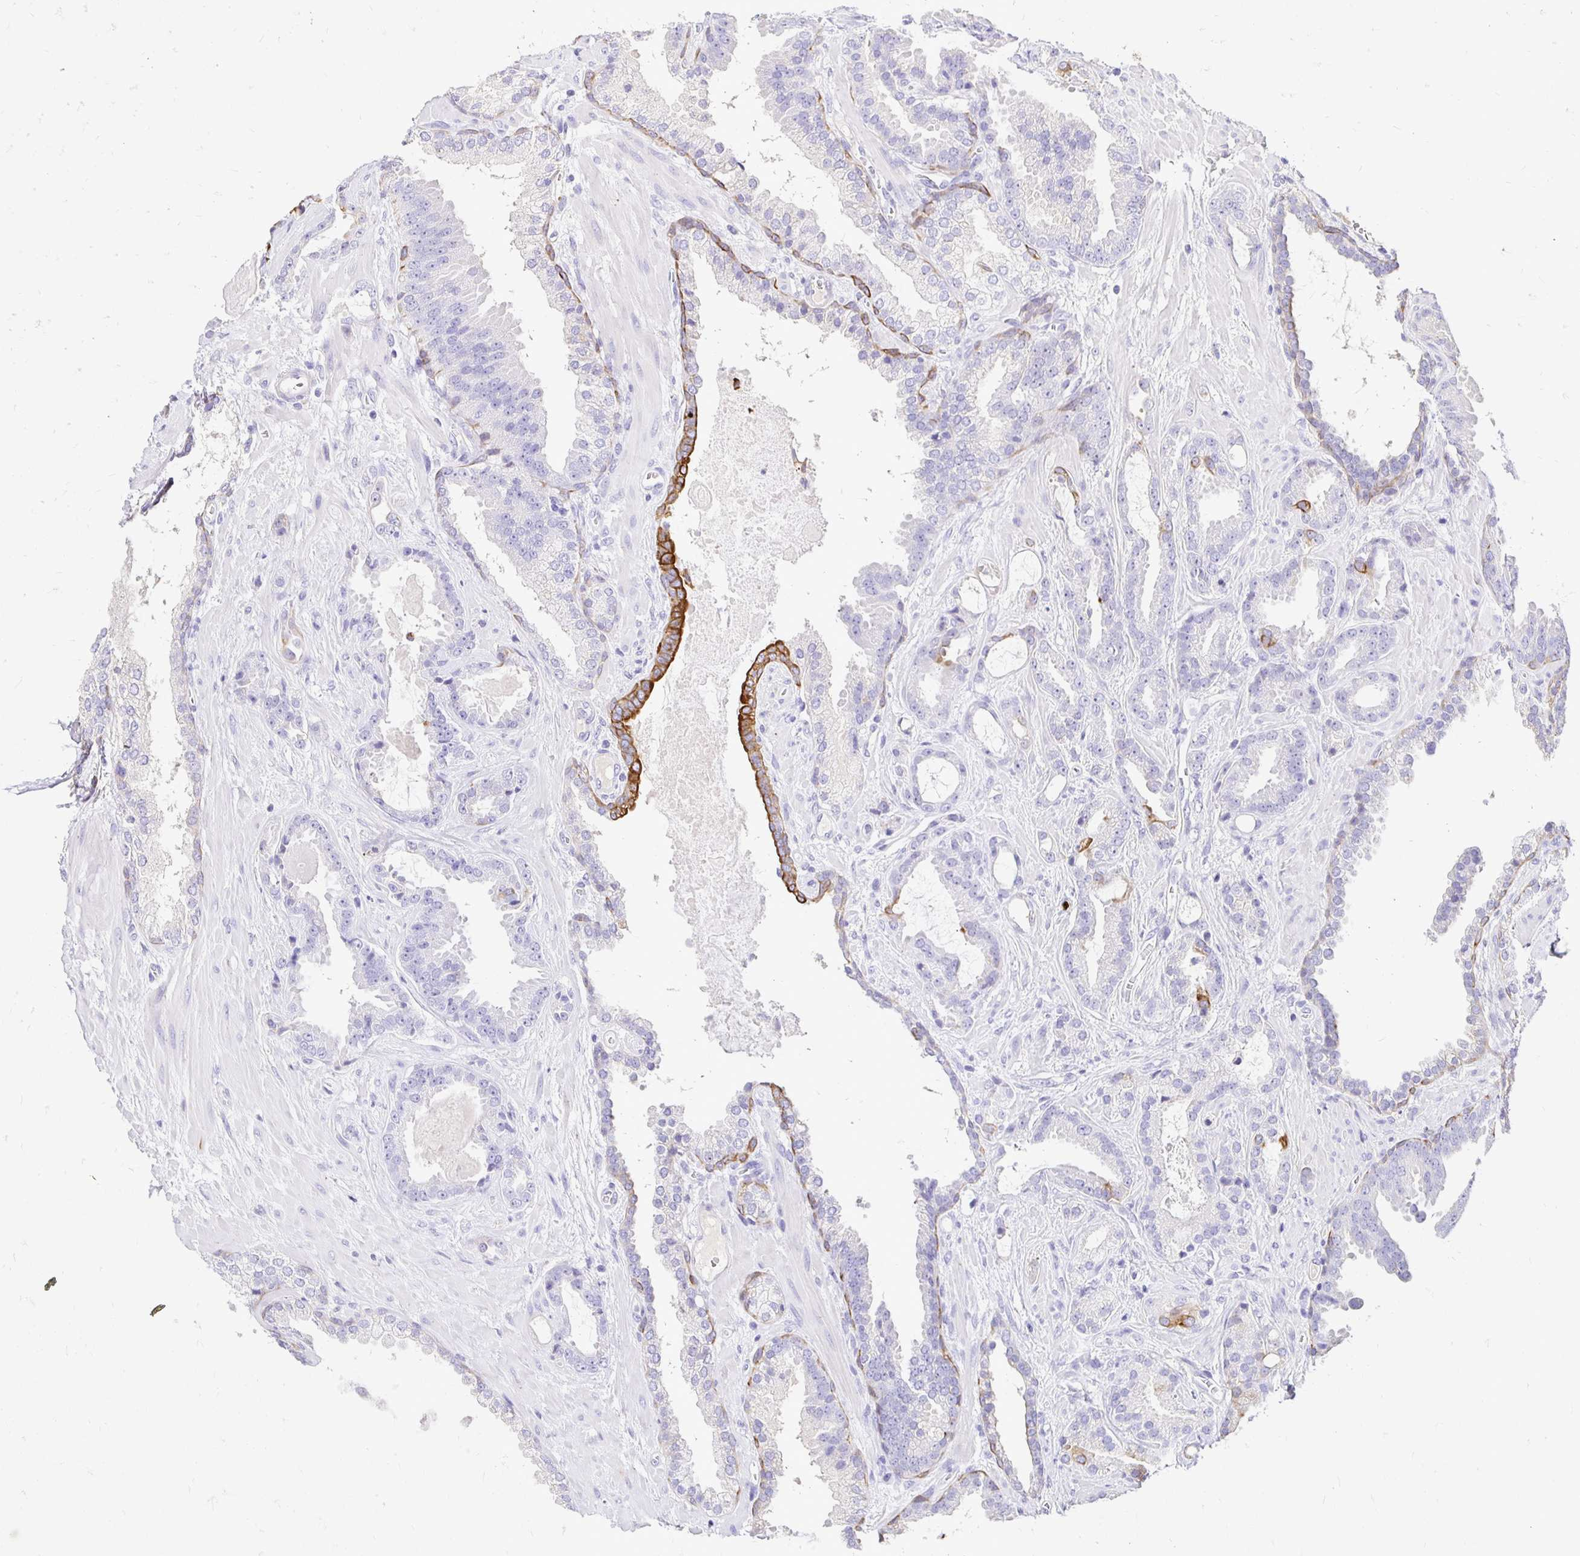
{"staining": {"intensity": "moderate", "quantity": "<25%", "location": "cytoplasmic/membranous"}, "tissue": "prostate cancer", "cell_type": "Tumor cells", "image_type": "cancer", "snomed": [{"axis": "morphology", "description": "Adenocarcinoma, Low grade"}, {"axis": "topography", "description": "Prostate"}], "caption": "IHC of prostate cancer demonstrates low levels of moderate cytoplasmic/membranous expression in about <25% of tumor cells.", "gene": "TAF1D", "patient": {"sex": "male", "age": 62}}